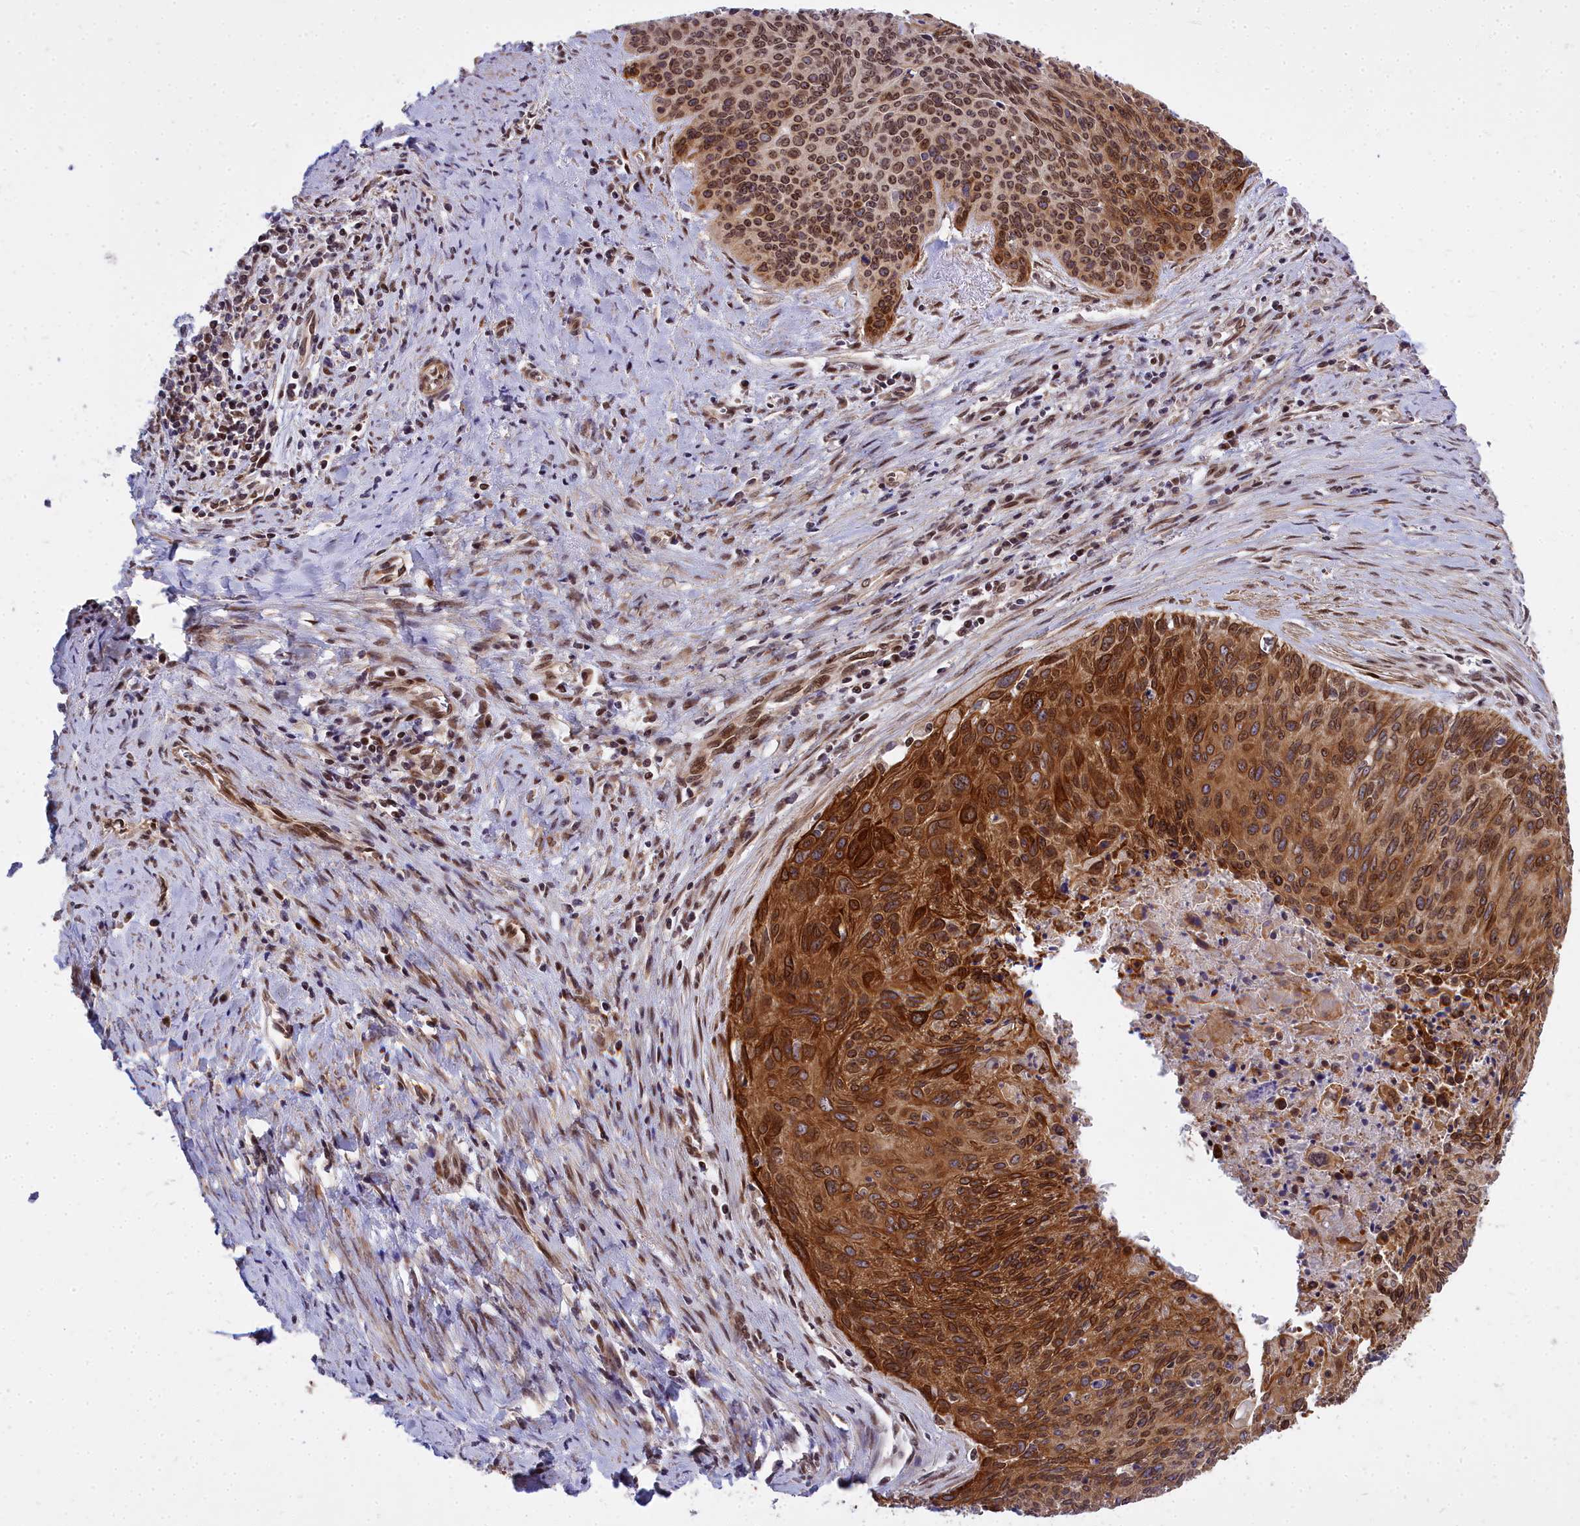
{"staining": {"intensity": "strong", "quantity": ">75%", "location": "cytoplasmic/membranous,nuclear"}, "tissue": "cervical cancer", "cell_type": "Tumor cells", "image_type": "cancer", "snomed": [{"axis": "morphology", "description": "Squamous cell carcinoma, NOS"}, {"axis": "topography", "description": "Cervix"}], "caption": "This is an image of IHC staining of squamous cell carcinoma (cervical), which shows strong staining in the cytoplasmic/membranous and nuclear of tumor cells.", "gene": "ABCB8", "patient": {"sex": "female", "age": 55}}